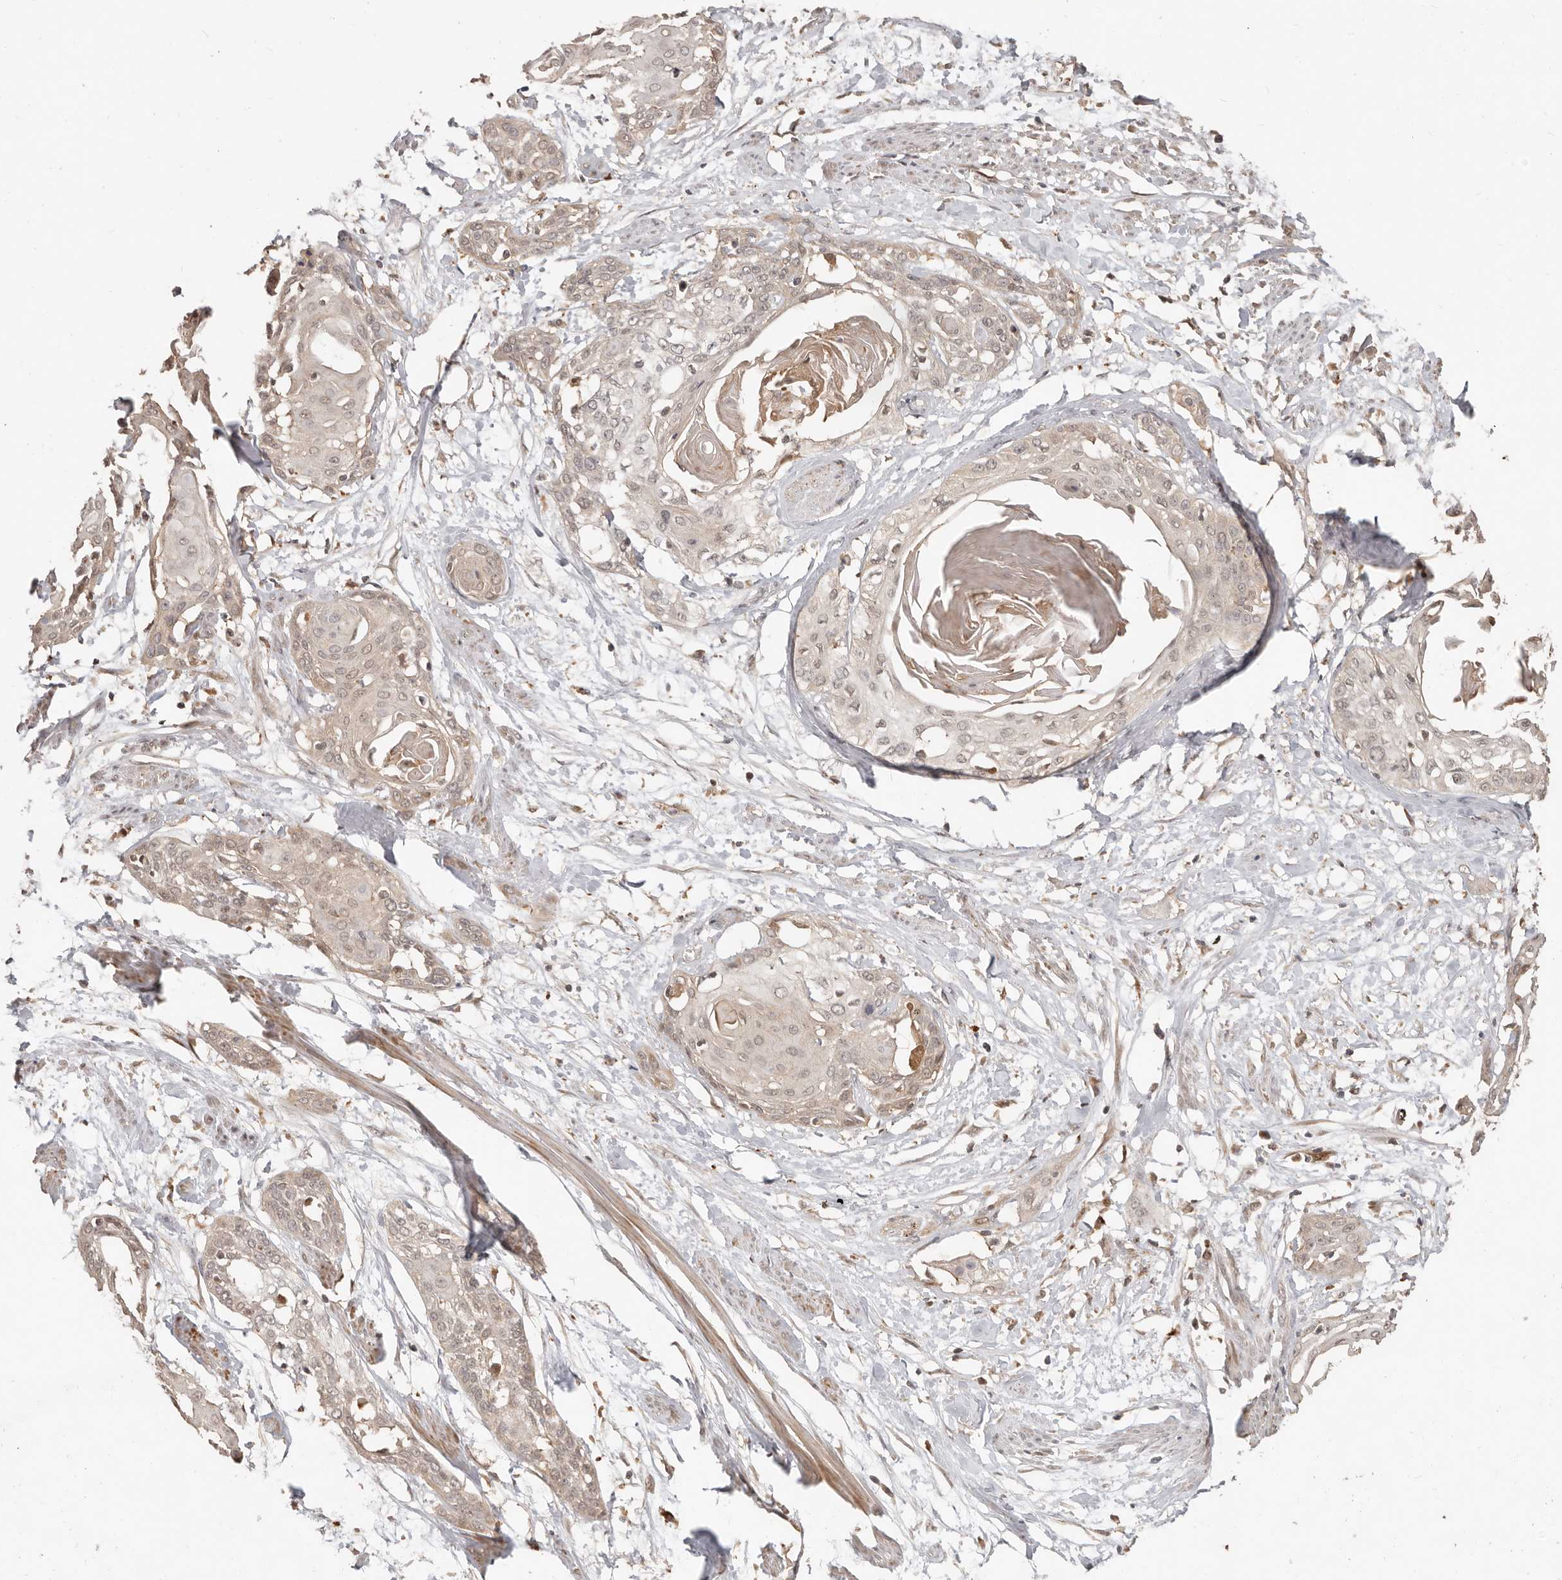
{"staining": {"intensity": "weak", "quantity": "25%-75%", "location": "cytoplasmic/membranous,nuclear"}, "tissue": "cervical cancer", "cell_type": "Tumor cells", "image_type": "cancer", "snomed": [{"axis": "morphology", "description": "Squamous cell carcinoma, NOS"}, {"axis": "topography", "description": "Cervix"}], "caption": "Cervical squamous cell carcinoma tissue shows weak cytoplasmic/membranous and nuclear expression in about 25%-75% of tumor cells, visualized by immunohistochemistry. Immunohistochemistry stains the protein of interest in brown and the nuclei are stained blue.", "gene": "MTFR2", "patient": {"sex": "female", "age": 57}}